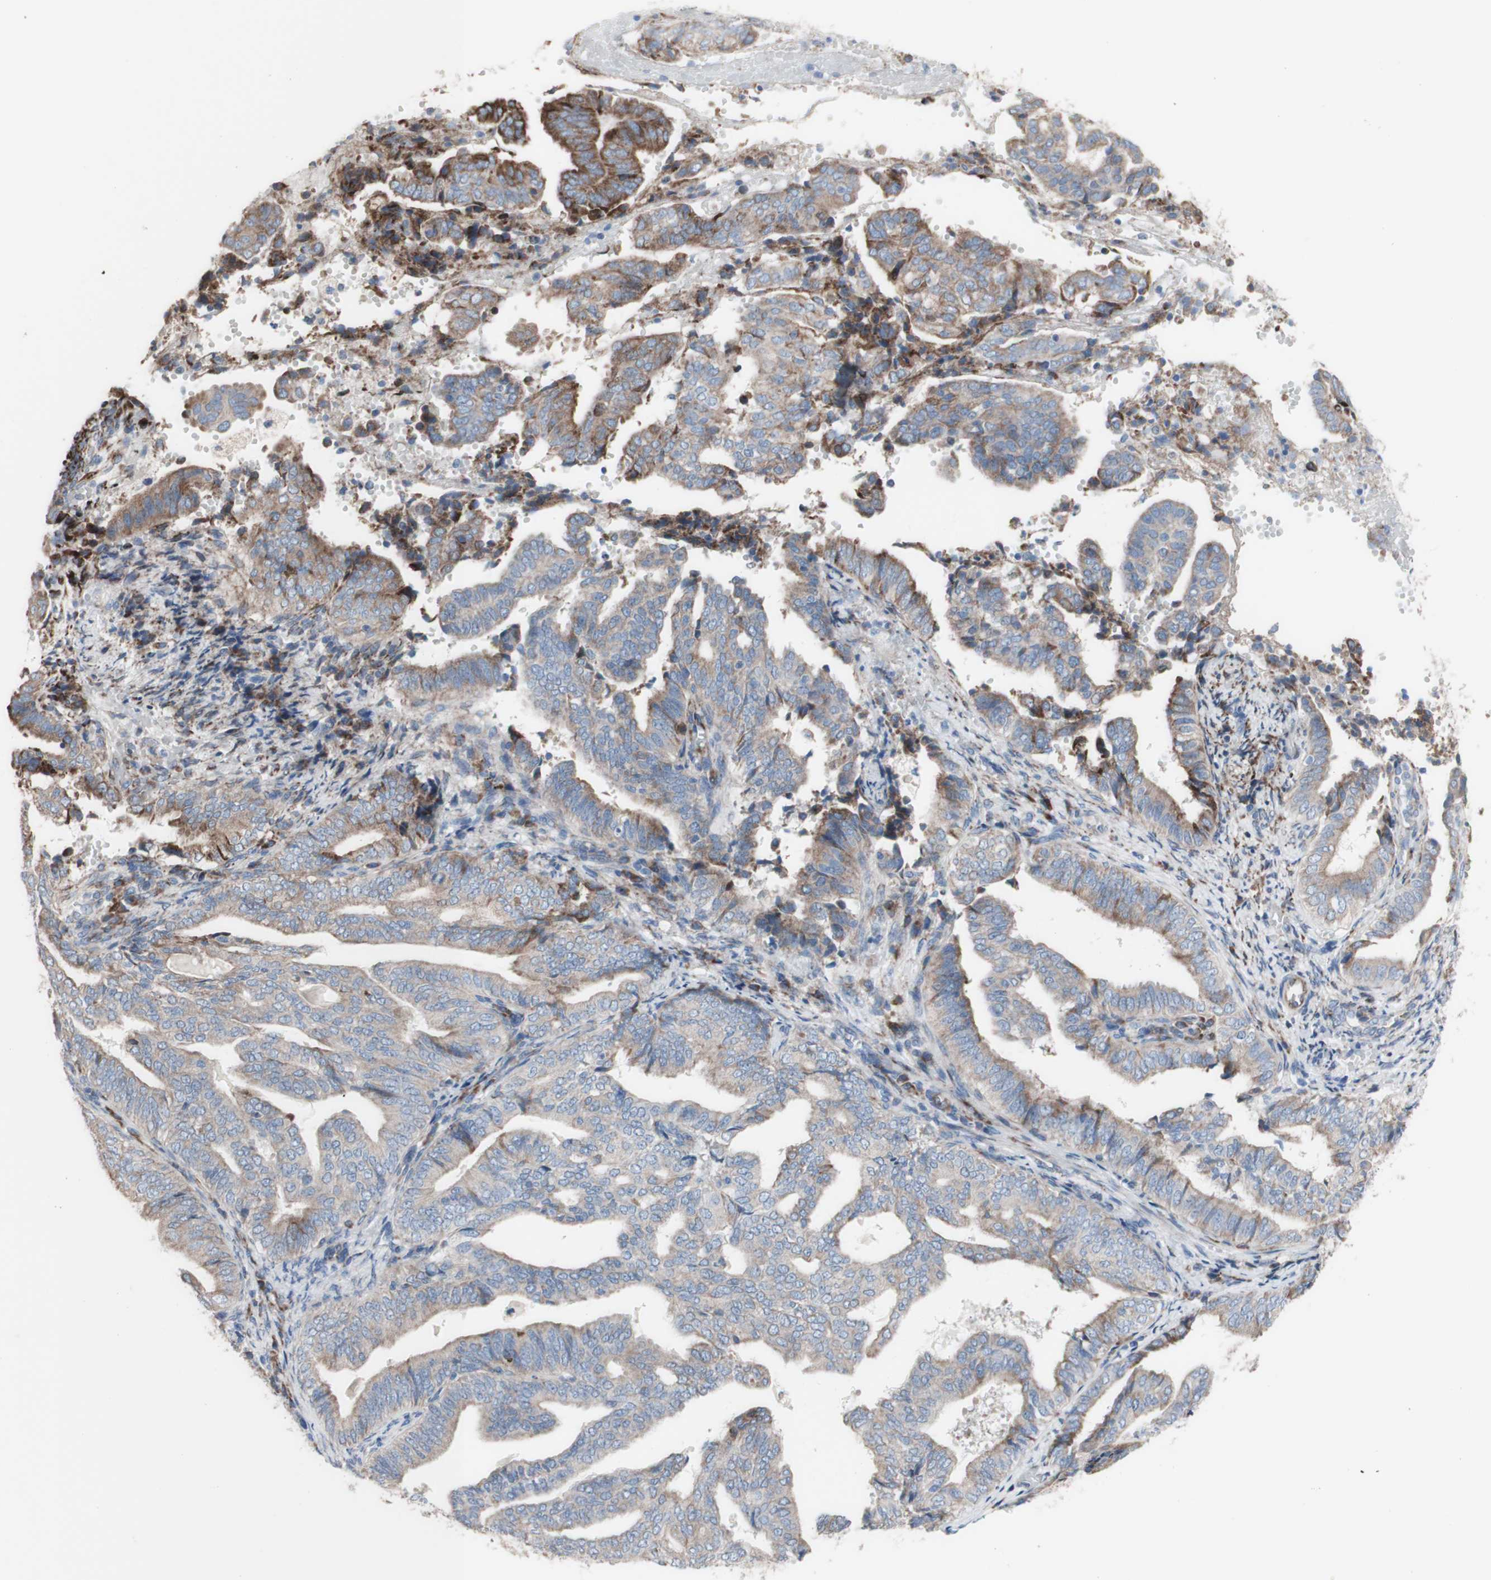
{"staining": {"intensity": "moderate", "quantity": "25%-75%", "location": "cytoplasmic/membranous"}, "tissue": "endometrial cancer", "cell_type": "Tumor cells", "image_type": "cancer", "snomed": [{"axis": "morphology", "description": "Adenocarcinoma, NOS"}, {"axis": "topography", "description": "Endometrium"}], "caption": "A medium amount of moderate cytoplasmic/membranous positivity is appreciated in approximately 25%-75% of tumor cells in endometrial adenocarcinoma tissue. The staining was performed using DAB to visualize the protein expression in brown, while the nuclei were stained in blue with hematoxylin (Magnification: 20x).", "gene": "AGPAT5", "patient": {"sex": "female", "age": 58}}